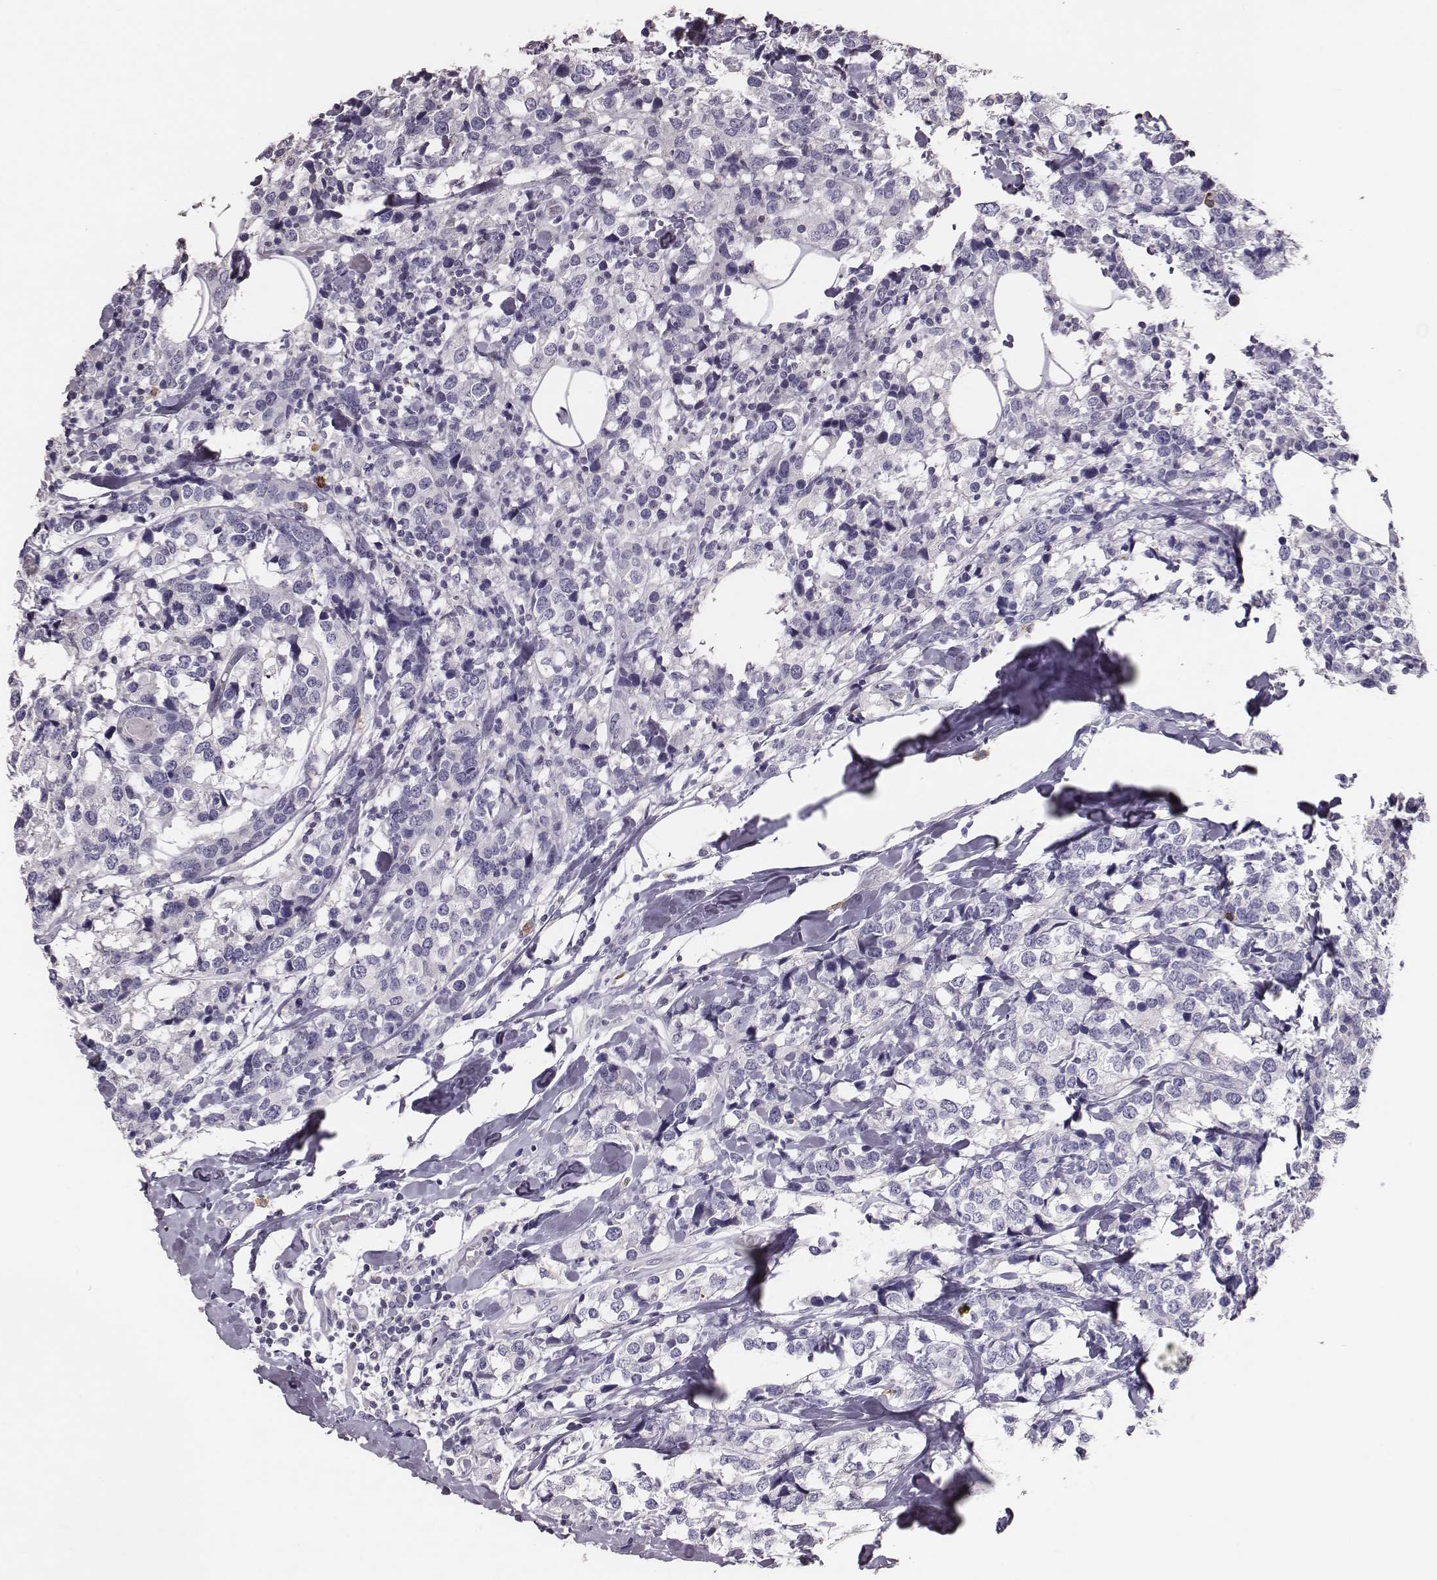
{"staining": {"intensity": "negative", "quantity": "none", "location": "none"}, "tissue": "breast cancer", "cell_type": "Tumor cells", "image_type": "cancer", "snomed": [{"axis": "morphology", "description": "Lobular carcinoma"}, {"axis": "topography", "description": "Breast"}], "caption": "Immunohistochemistry image of neoplastic tissue: human breast lobular carcinoma stained with DAB reveals no significant protein positivity in tumor cells.", "gene": "P2RY10", "patient": {"sex": "female", "age": 59}}